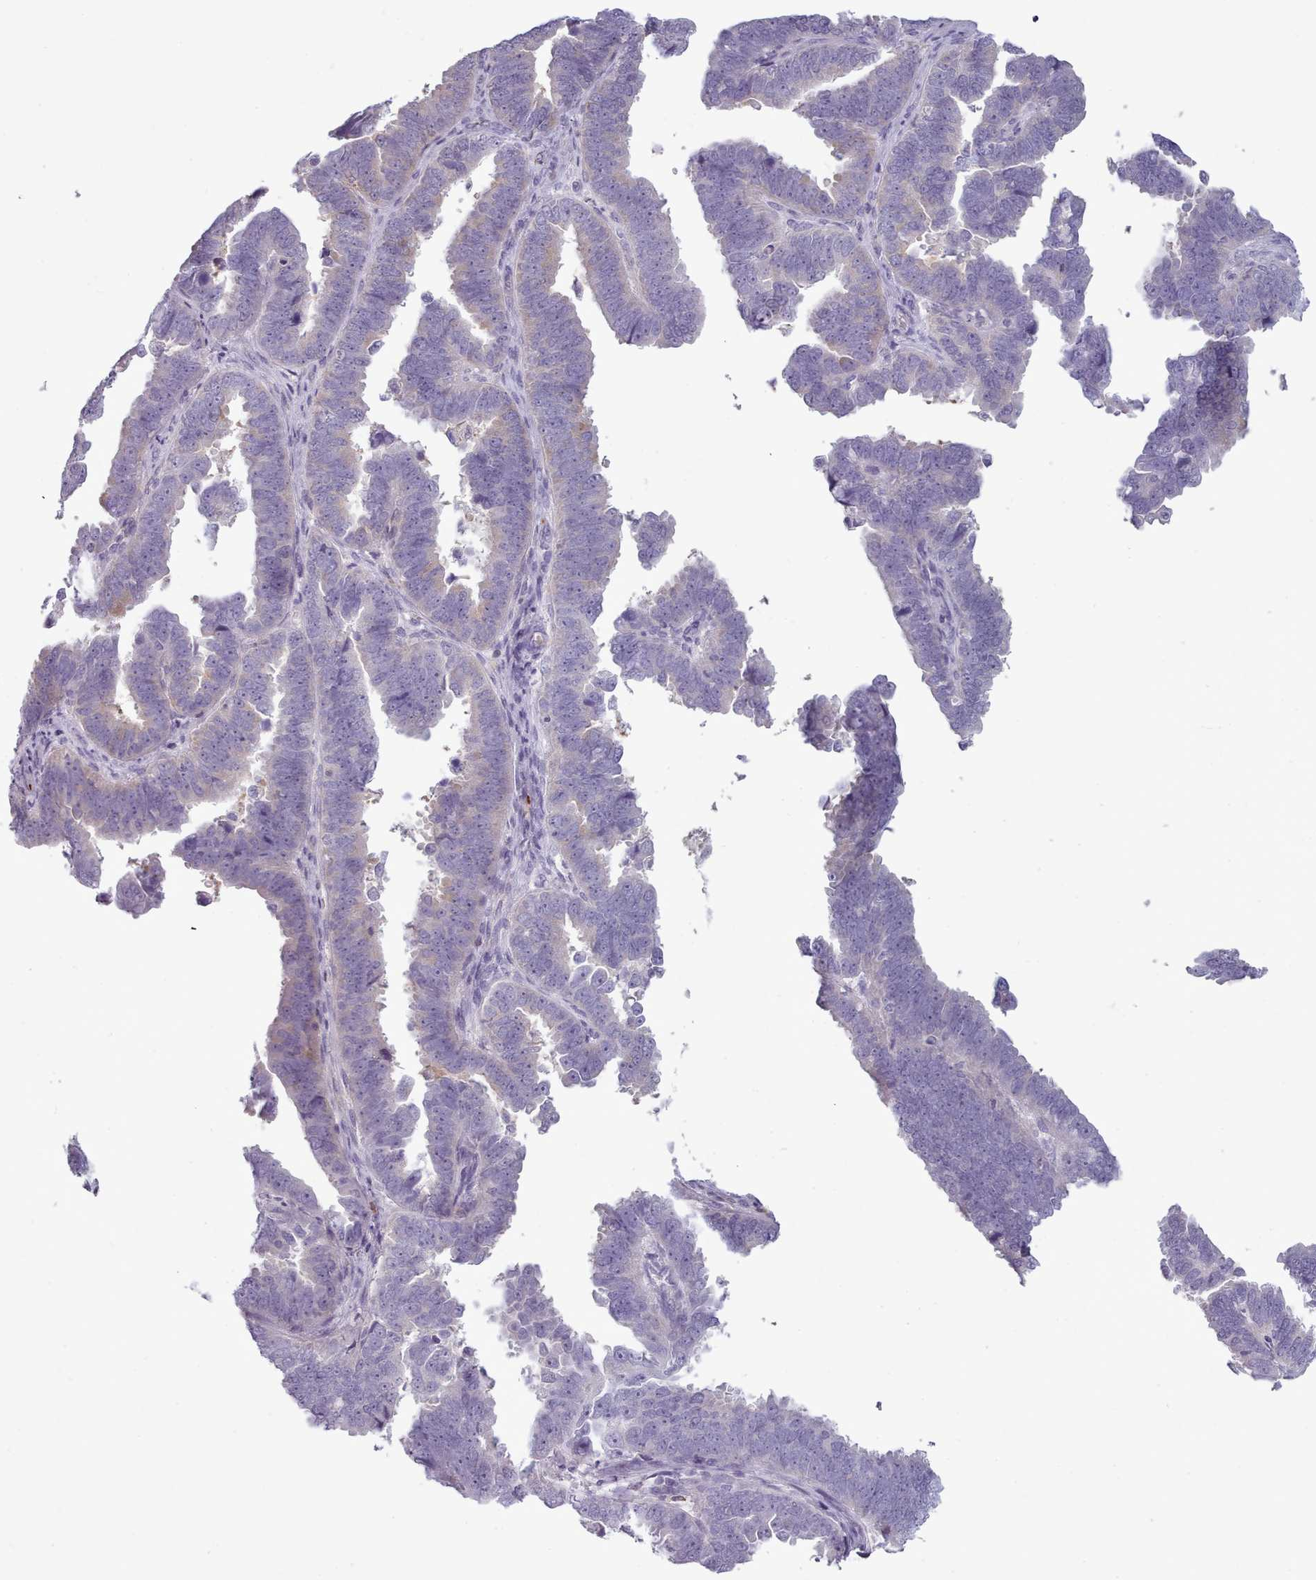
{"staining": {"intensity": "moderate", "quantity": "<25%", "location": "cytoplasmic/membranous"}, "tissue": "endometrial cancer", "cell_type": "Tumor cells", "image_type": "cancer", "snomed": [{"axis": "morphology", "description": "Adenocarcinoma, NOS"}, {"axis": "topography", "description": "Endometrium"}], "caption": "A low amount of moderate cytoplasmic/membranous positivity is appreciated in approximately <25% of tumor cells in endometrial cancer (adenocarcinoma) tissue.", "gene": "NDST2", "patient": {"sex": "female", "age": 75}}